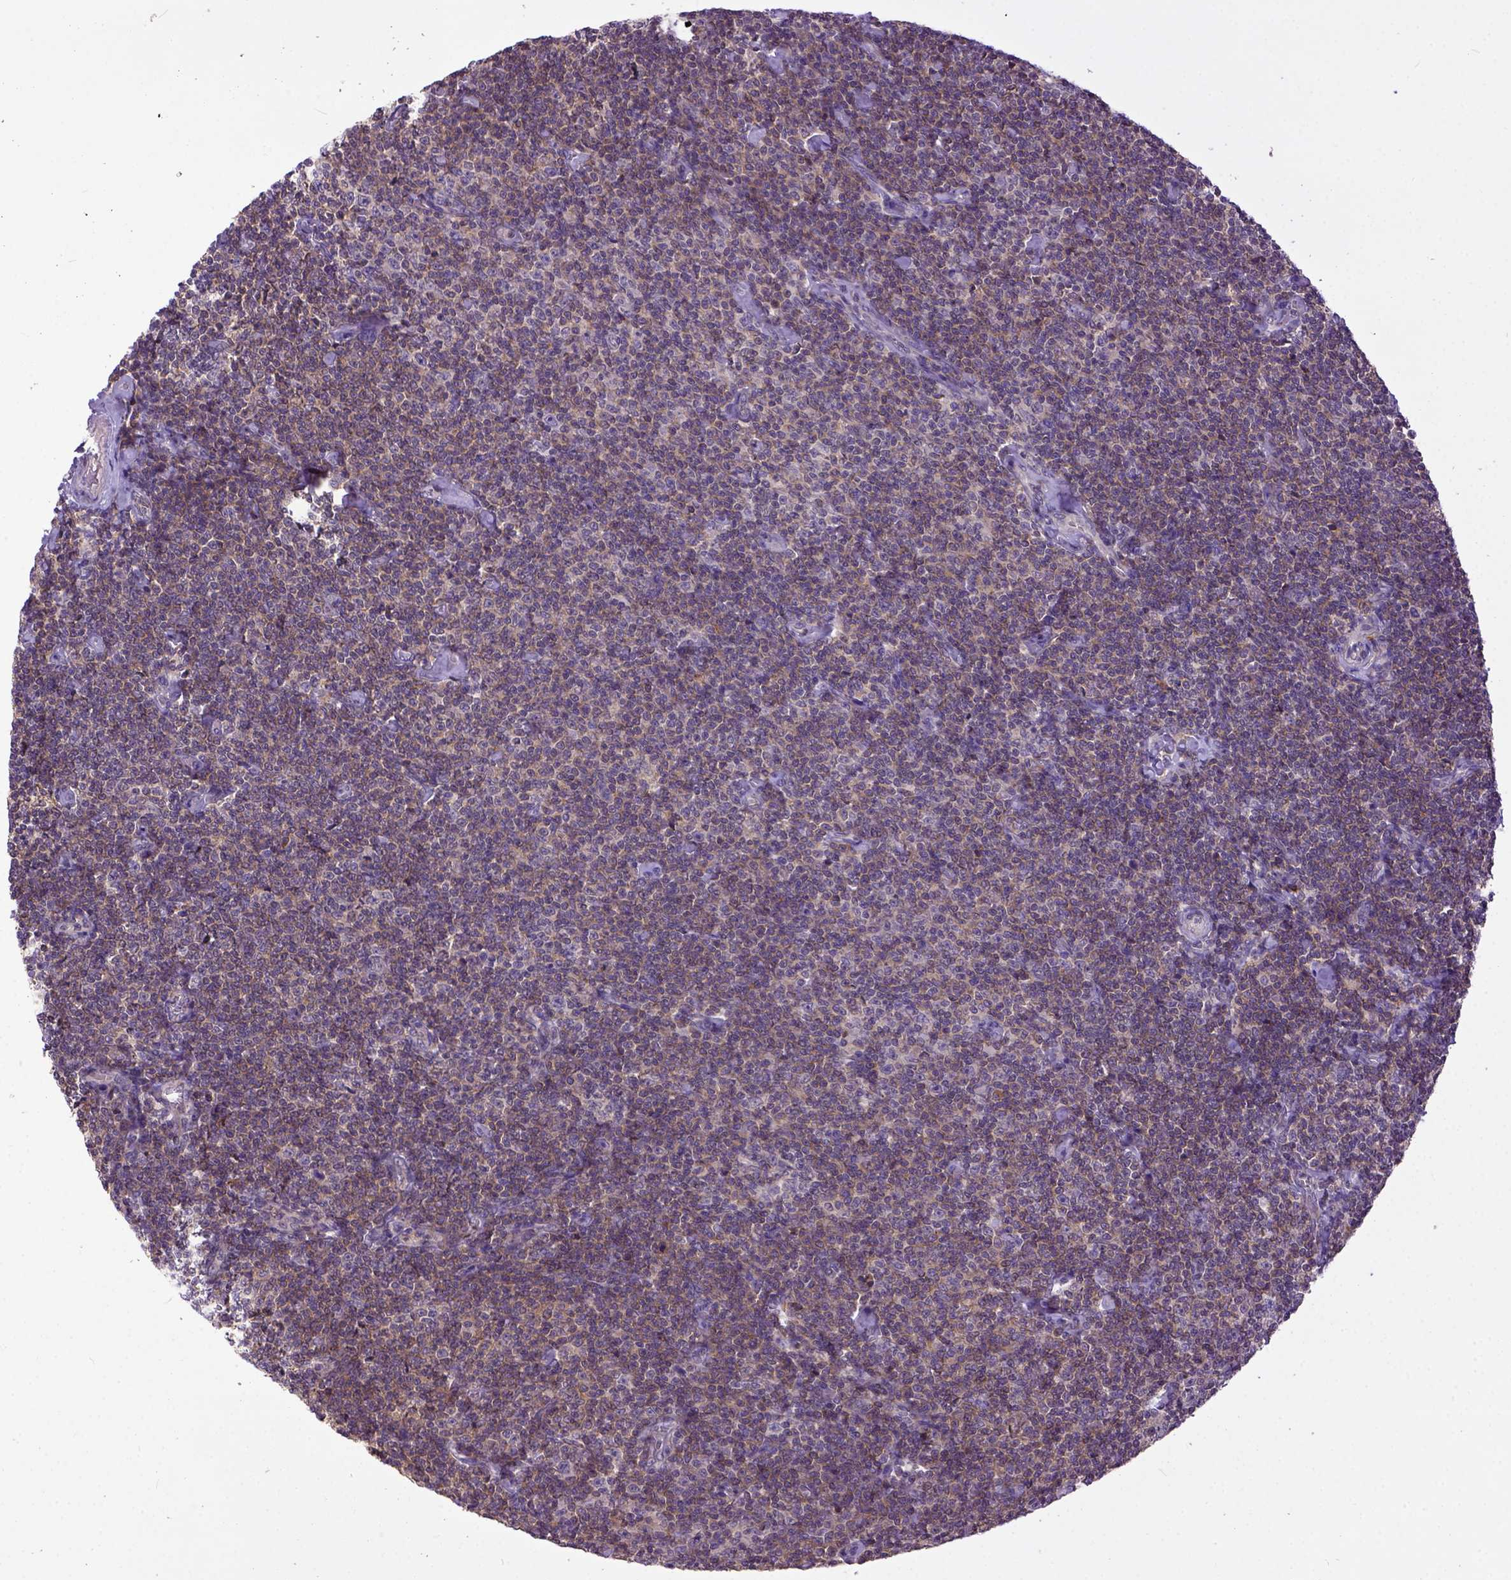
{"staining": {"intensity": "moderate", "quantity": ">75%", "location": "cytoplasmic/membranous"}, "tissue": "lymphoma", "cell_type": "Tumor cells", "image_type": "cancer", "snomed": [{"axis": "morphology", "description": "Malignant lymphoma, non-Hodgkin's type, Low grade"}, {"axis": "topography", "description": "Lymph node"}], "caption": "Protein analysis of lymphoma tissue reveals moderate cytoplasmic/membranous expression in about >75% of tumor cells.", "gene": "CPNE1", "patient": {"sex": "male", "age": 81}}